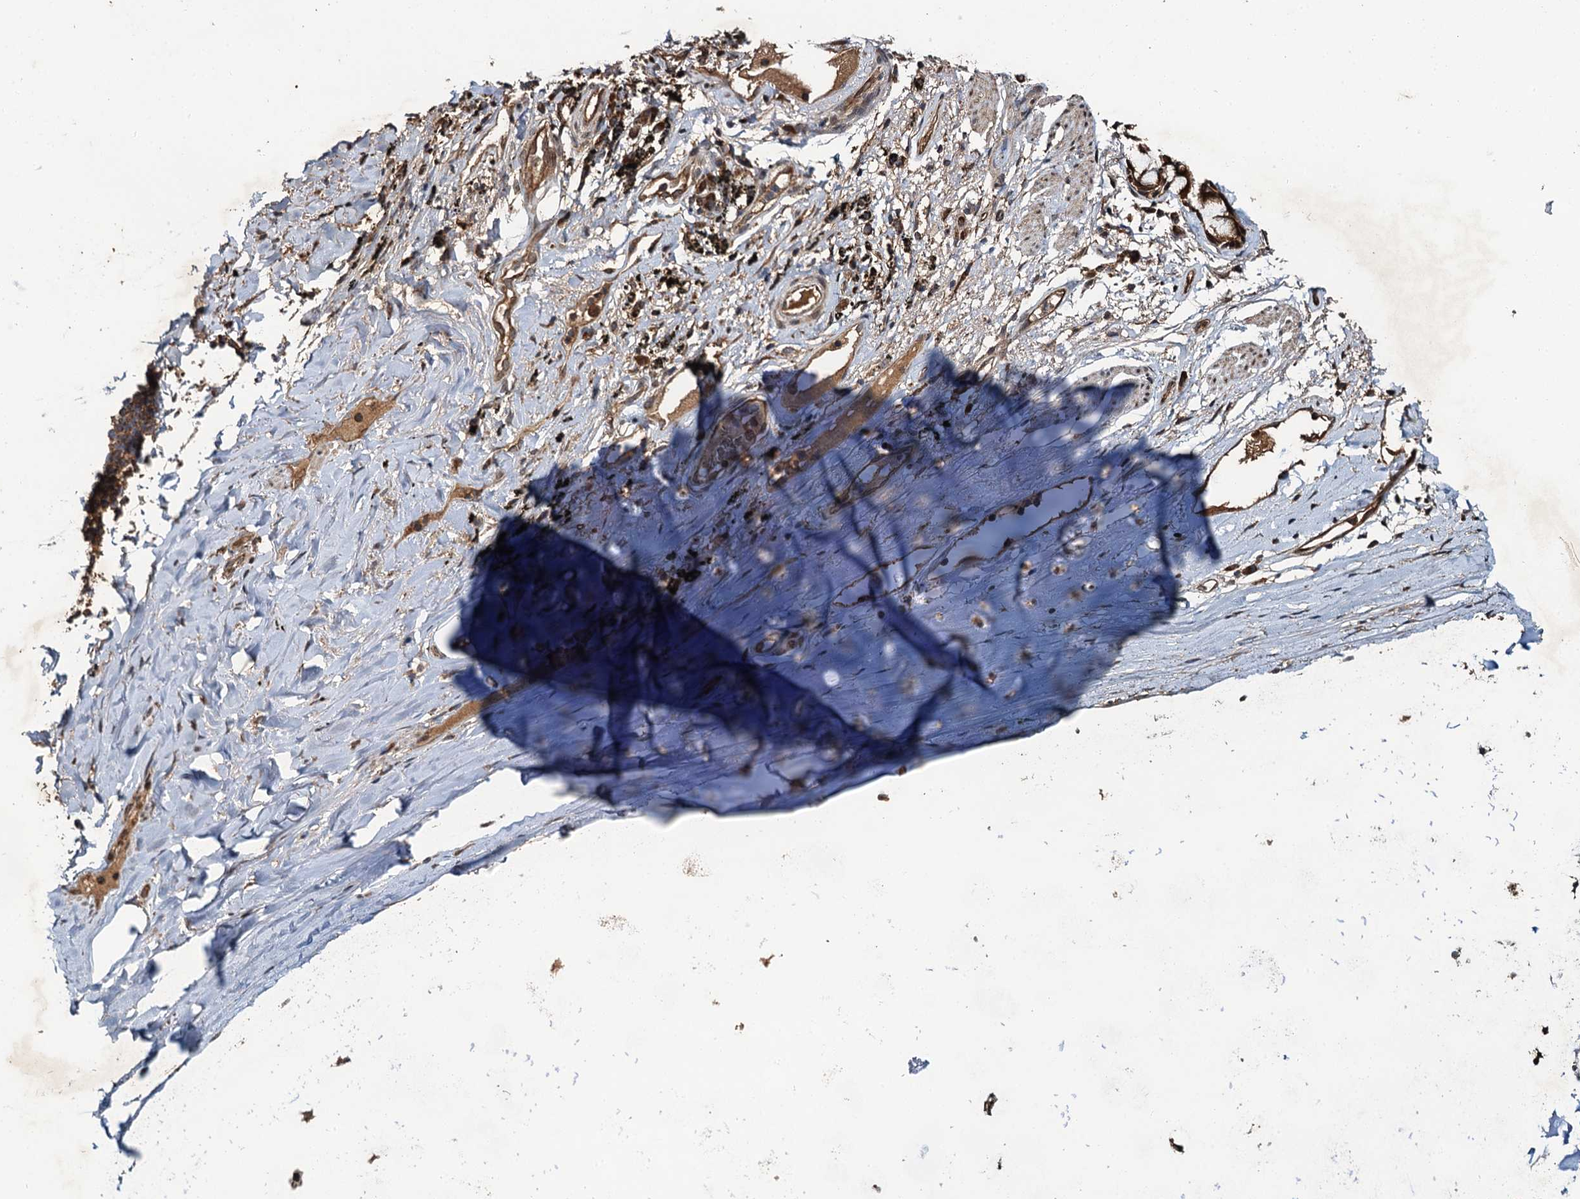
{"staining": {"intensity": "moderate", "quantity": "25%-75%", "location": "cytoplasmic/membranous,nuclear"}, "tissue": "adipose tissue", "cell_type": "Adipocytes", "image_type": "normal", "snomed": [{"axis": "morphology", "description": "Normal tissue, NOS"}, {"axis": "topography", "description": "Lymph node"}, {"axis": "topography", "description": "Bronchus"}], "caption": "Normal adipose tissue was stained to show a protein in brown. There is medium levels of moderate cytoplasmic/membranous,nuclear positivity in approximately 25%-75% of adipocytes. (Stains: DAB (3,3'-diaminobenzidine) in brown, nuclei in blue, Microscopy: brightfield microscopy at high magnification).", "gene": "SNX32", "patient": {"sex": "male", "age": 63}}